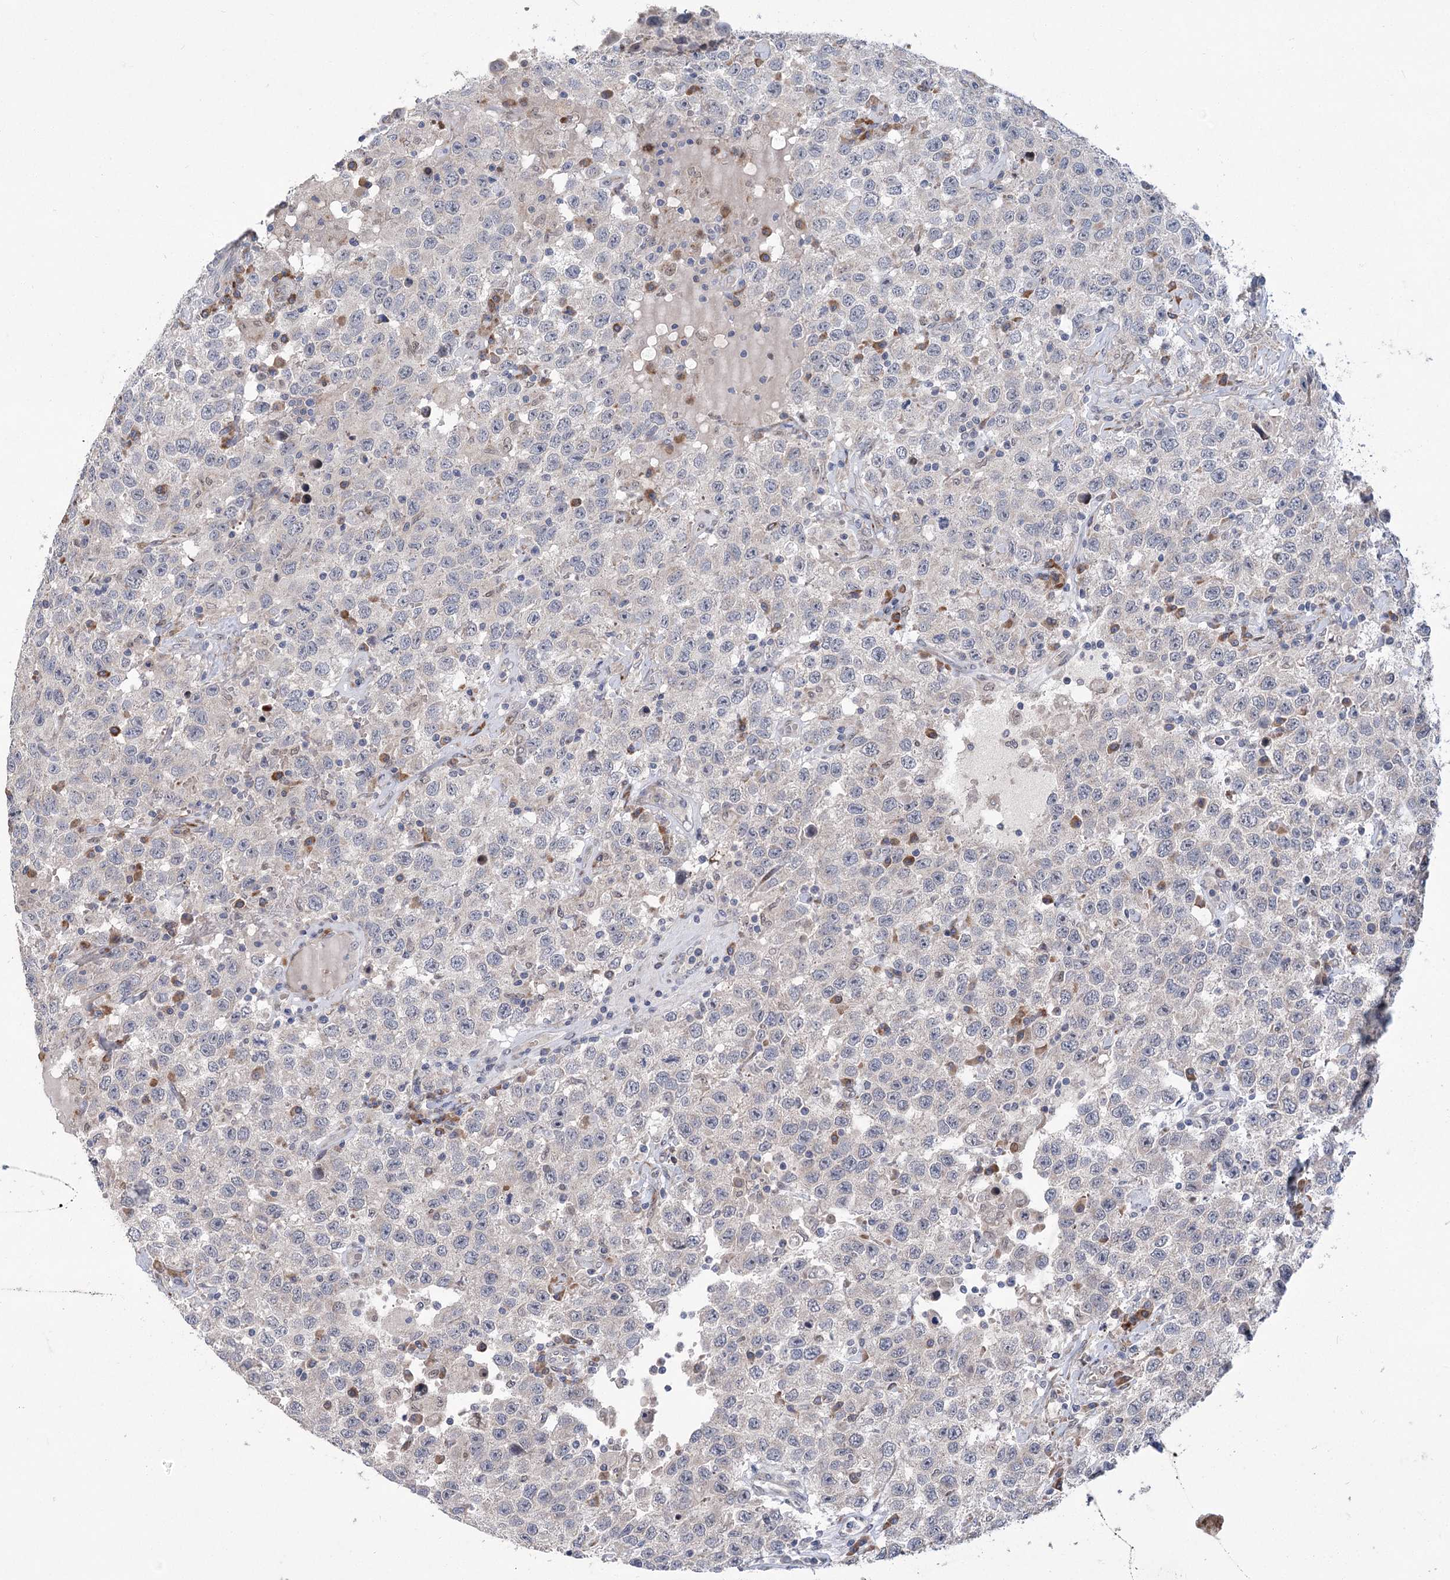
{"staining": {"intensity": "negative", "quantity": "none", "location": "none"}, "tissue": "testis cancer", "cell_type": "Tumor cells", "image_type": "cancer", "snomed": [{"axis": "morphology", "description": "Seminoma, NOS"}, {"axis": "topography", "description": "Testis"}], "caption": "Tumor cells show no significant expression in testis cancer.", "gene": "GCNT4", "patient": {"sex": "male", "age": 41}}